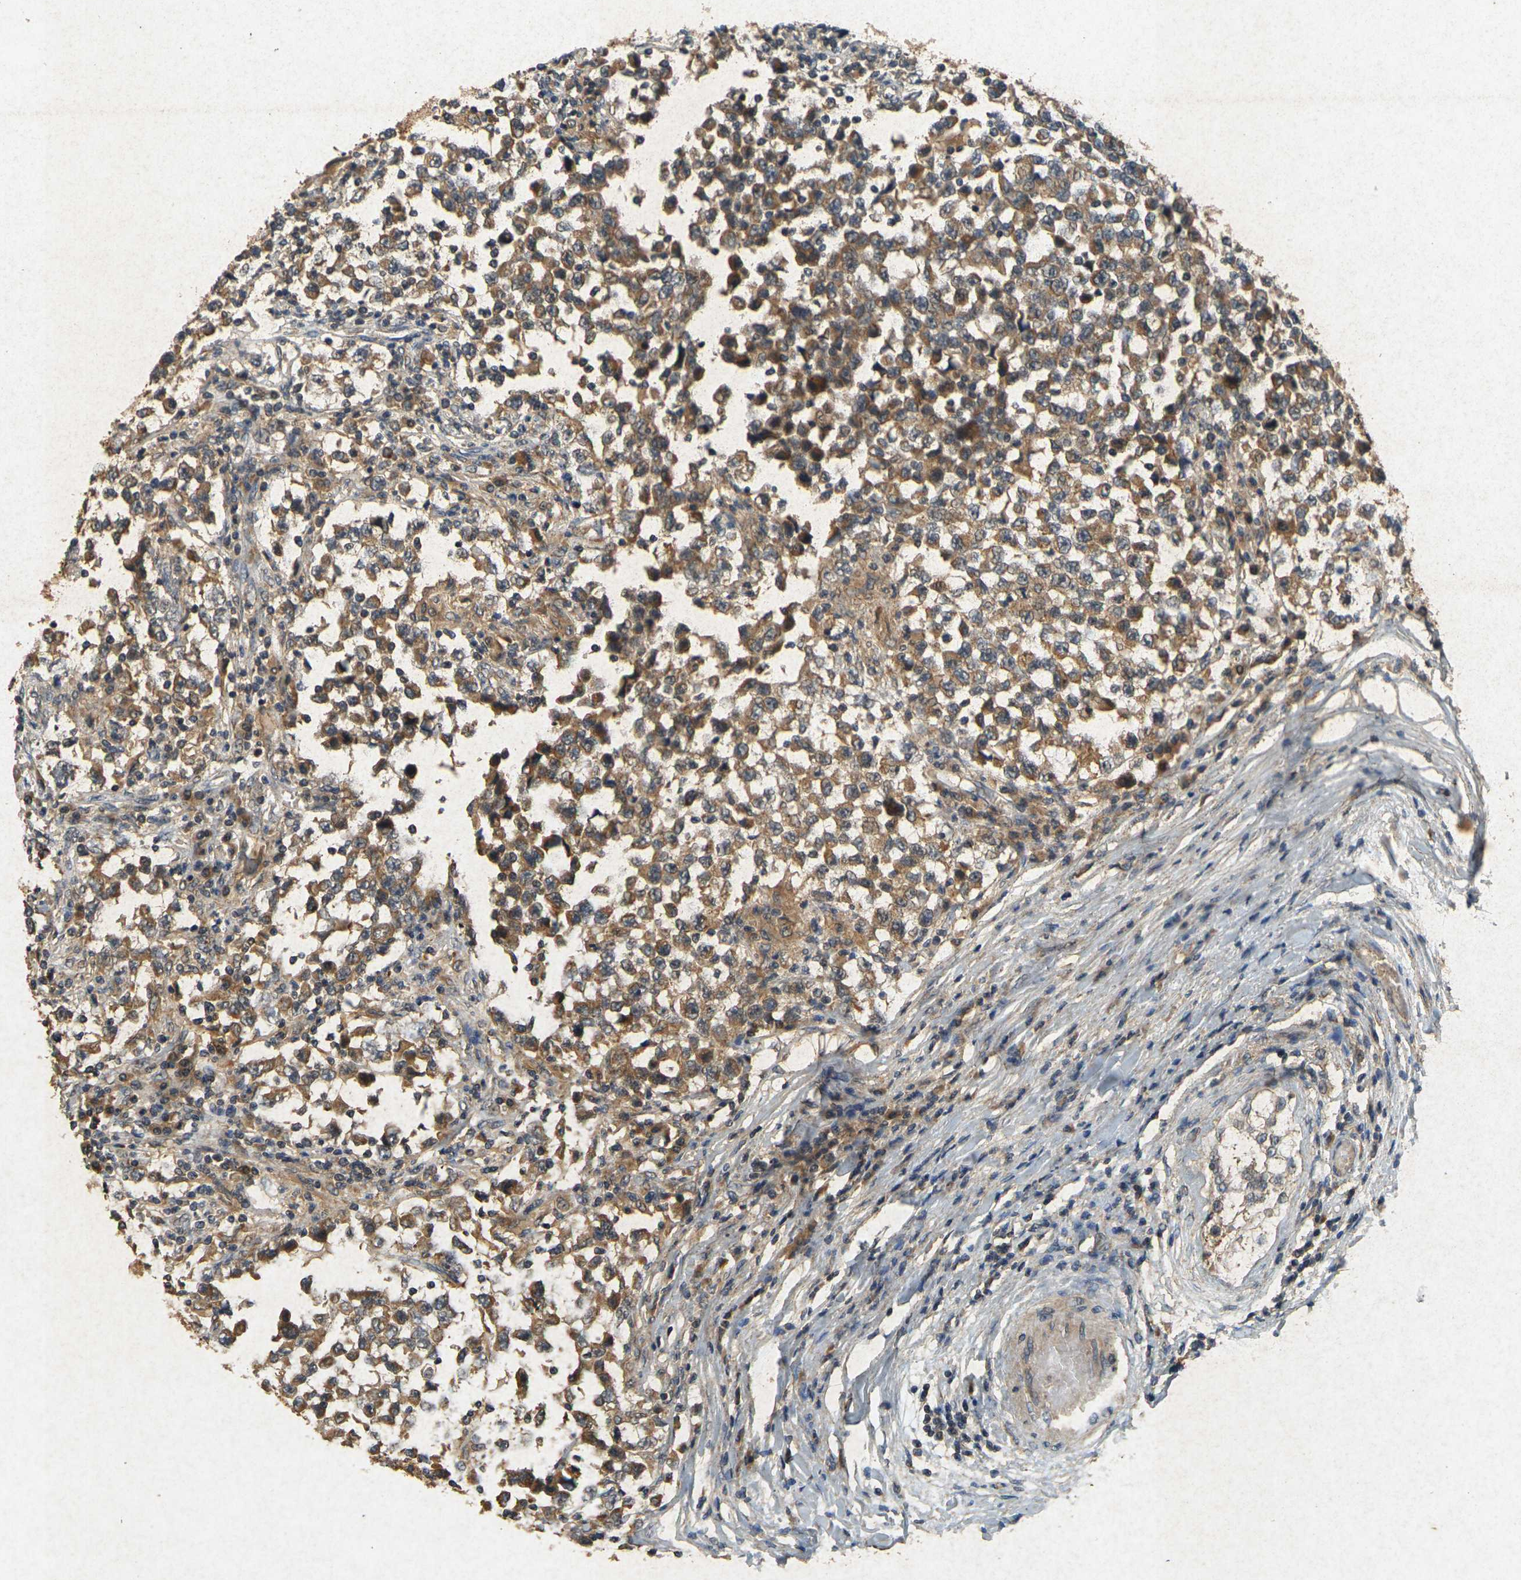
{"staining": {"intensity": "moderate", "quantity": ">75%", "location": "cytoplasmic/membranous"}, "tissue": "testis cancer", "cell_type": "Tumor cells", "image_type": "cancer", "snomed": [{"axis": "morphology", "description": "Carcinoma, Embryonal, NOS"}, {"axis": "topography", "description": "Testis"}], "caption": "Testis cancer (embryonal carcinoma) stained with a brown dye exhibits moderate cytoplasmic/membranous positive expression in about >75% of tumor cells.", "gene": "ERN1", "patient": {"sex": "male", "age": 21}}